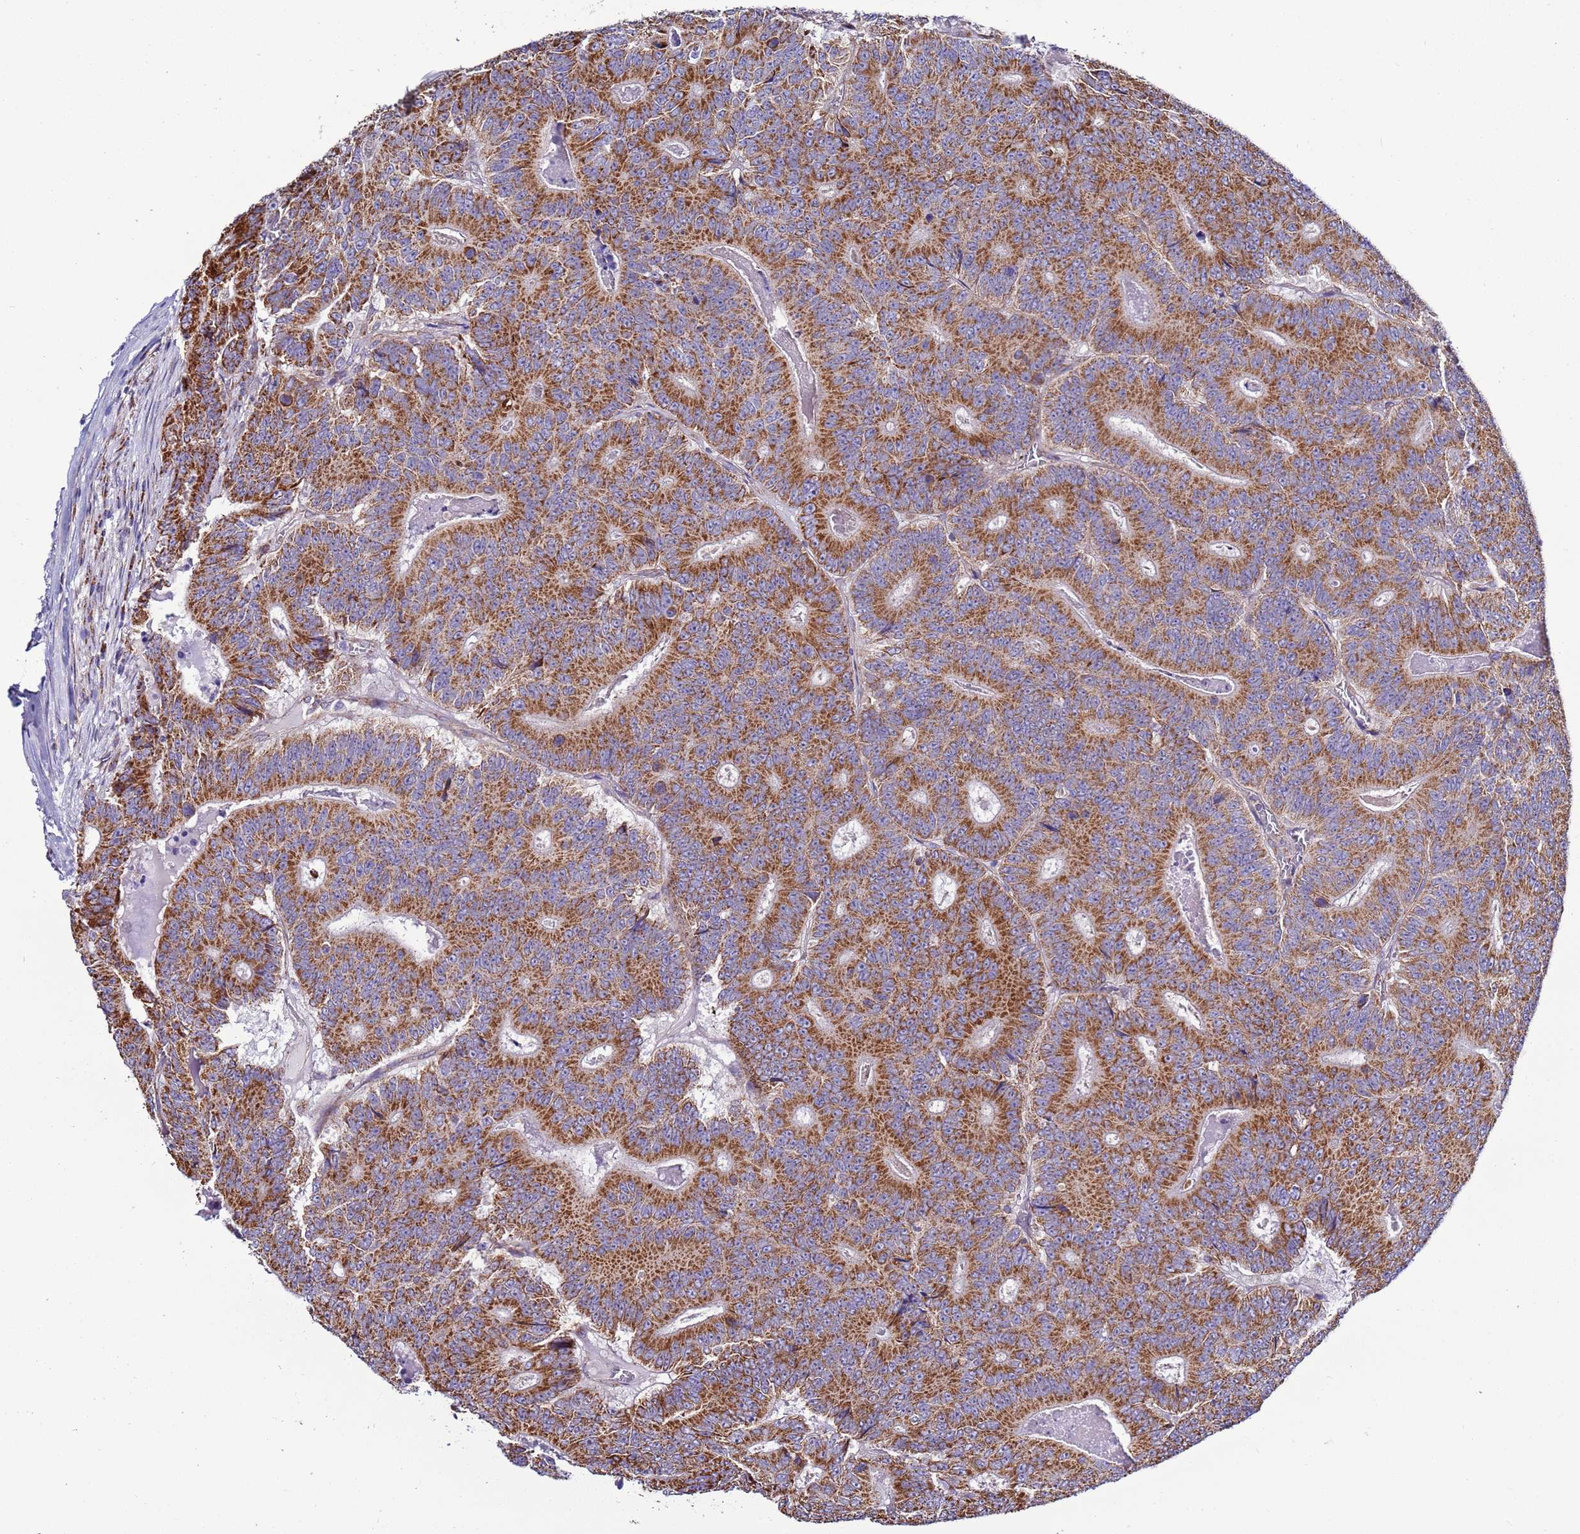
{"staining": {"intensity": "strong", "quantity": ">75%", "location": "cytoplasmic/membranous"}, "tissue": "colorectal cancer", "cell_type": "Tumor cells", "image_type": "cancer", "snomed": [{"axis": "morphology", "description": "Adenocarcinoma, NOS"}, {"axis": "topography", "description": "Colon"}], "caption": "A brown stain shows strong cytoplasmic/membranous staining of a protein in colorectal cancer tumor cells. The protein of interest is shown in brown color, while the nuclei are stained blue.", "gene": "AHI1", "patient": {"sex": "male", "age": 83}}